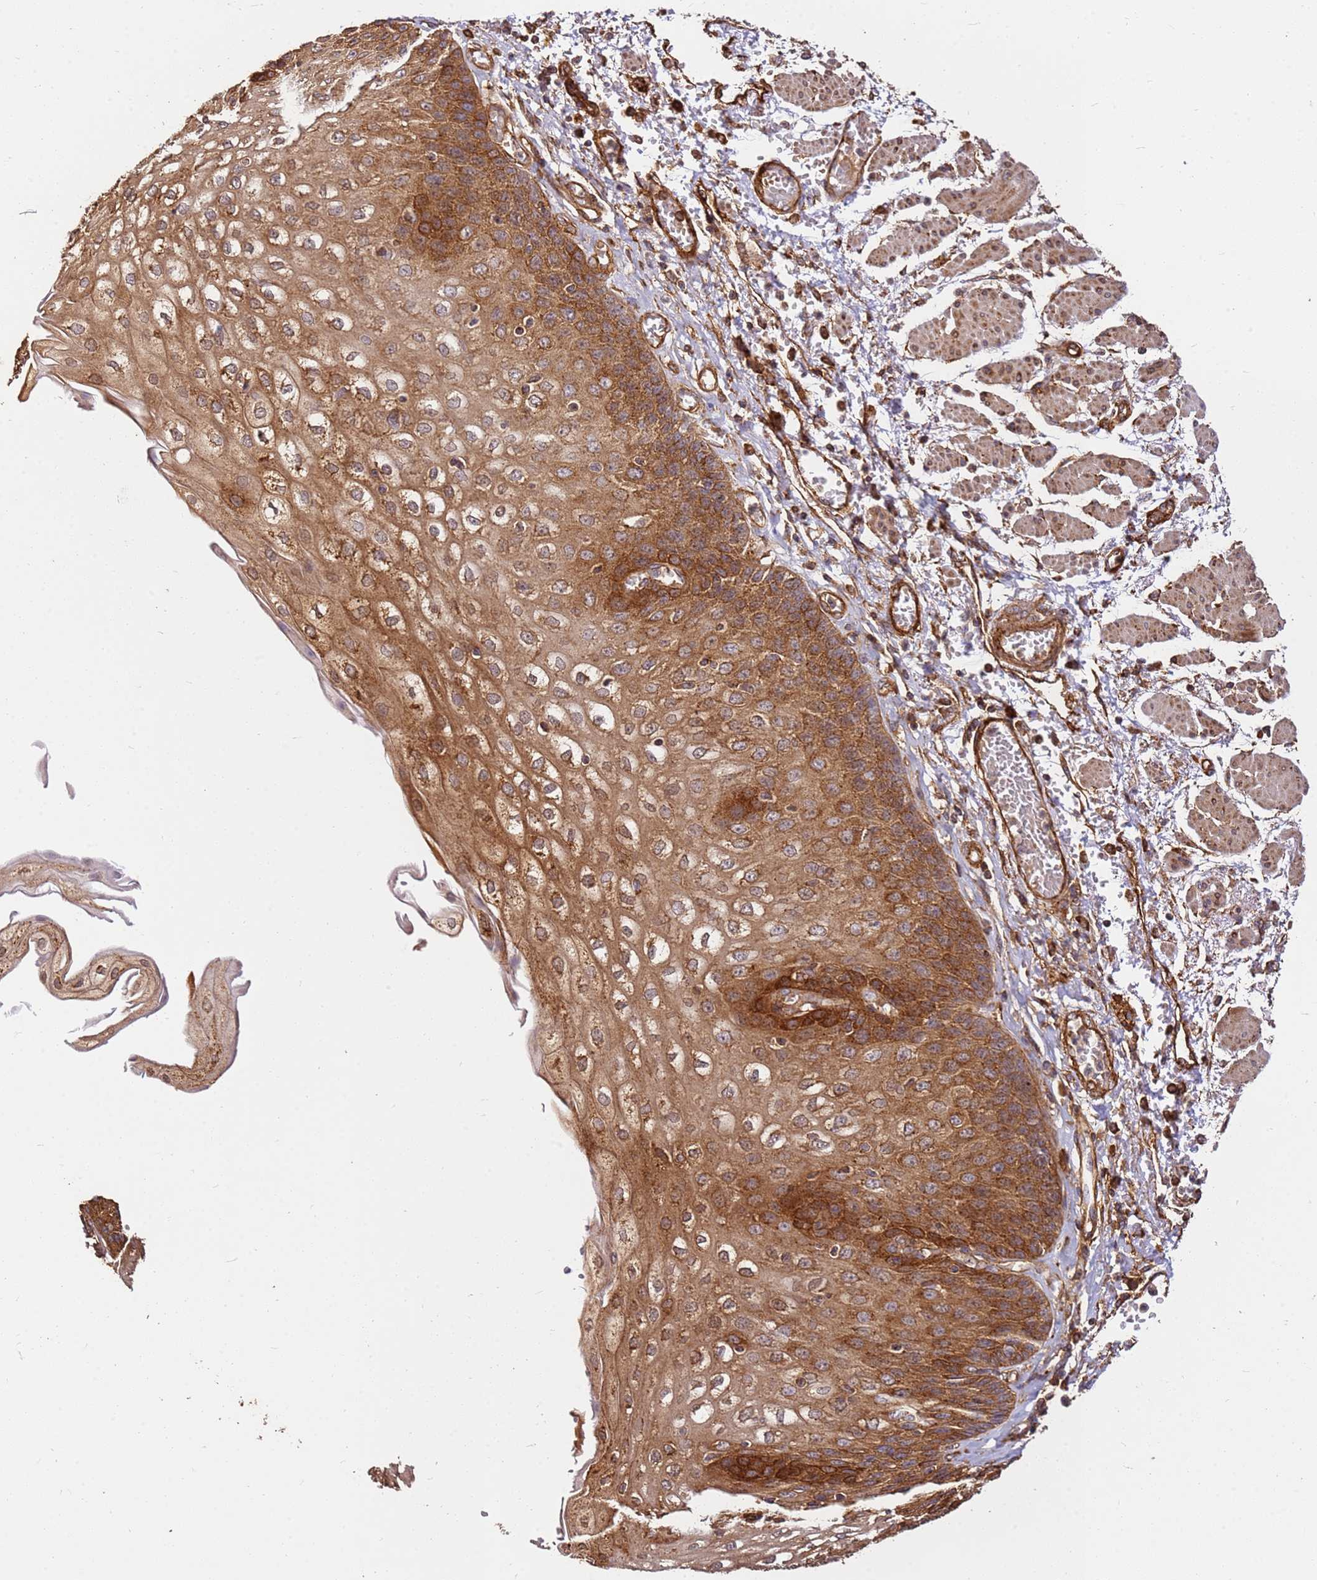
{"staining": {"intensity": "strong", "quantity": ">75%", "location": "cytoplasmic/membranous"}, "tissue": "esophagus", "cell_type": "Squamous epithelial cells", "image_type": "normal", "snomed": [{"axis": "morphology", "description": "Normal tissue, NOS"}, {"axis": "topography", "description": "Esophagus"}], "caption": "Immunohistochemical staining of benign esophagus exhibits high levels of strong cytoplasmic/membranous positivity in approximately >75% of squamous epithelial cells.", "gene": "DVL3", "patient": {"sex": "male", "age": 81}}